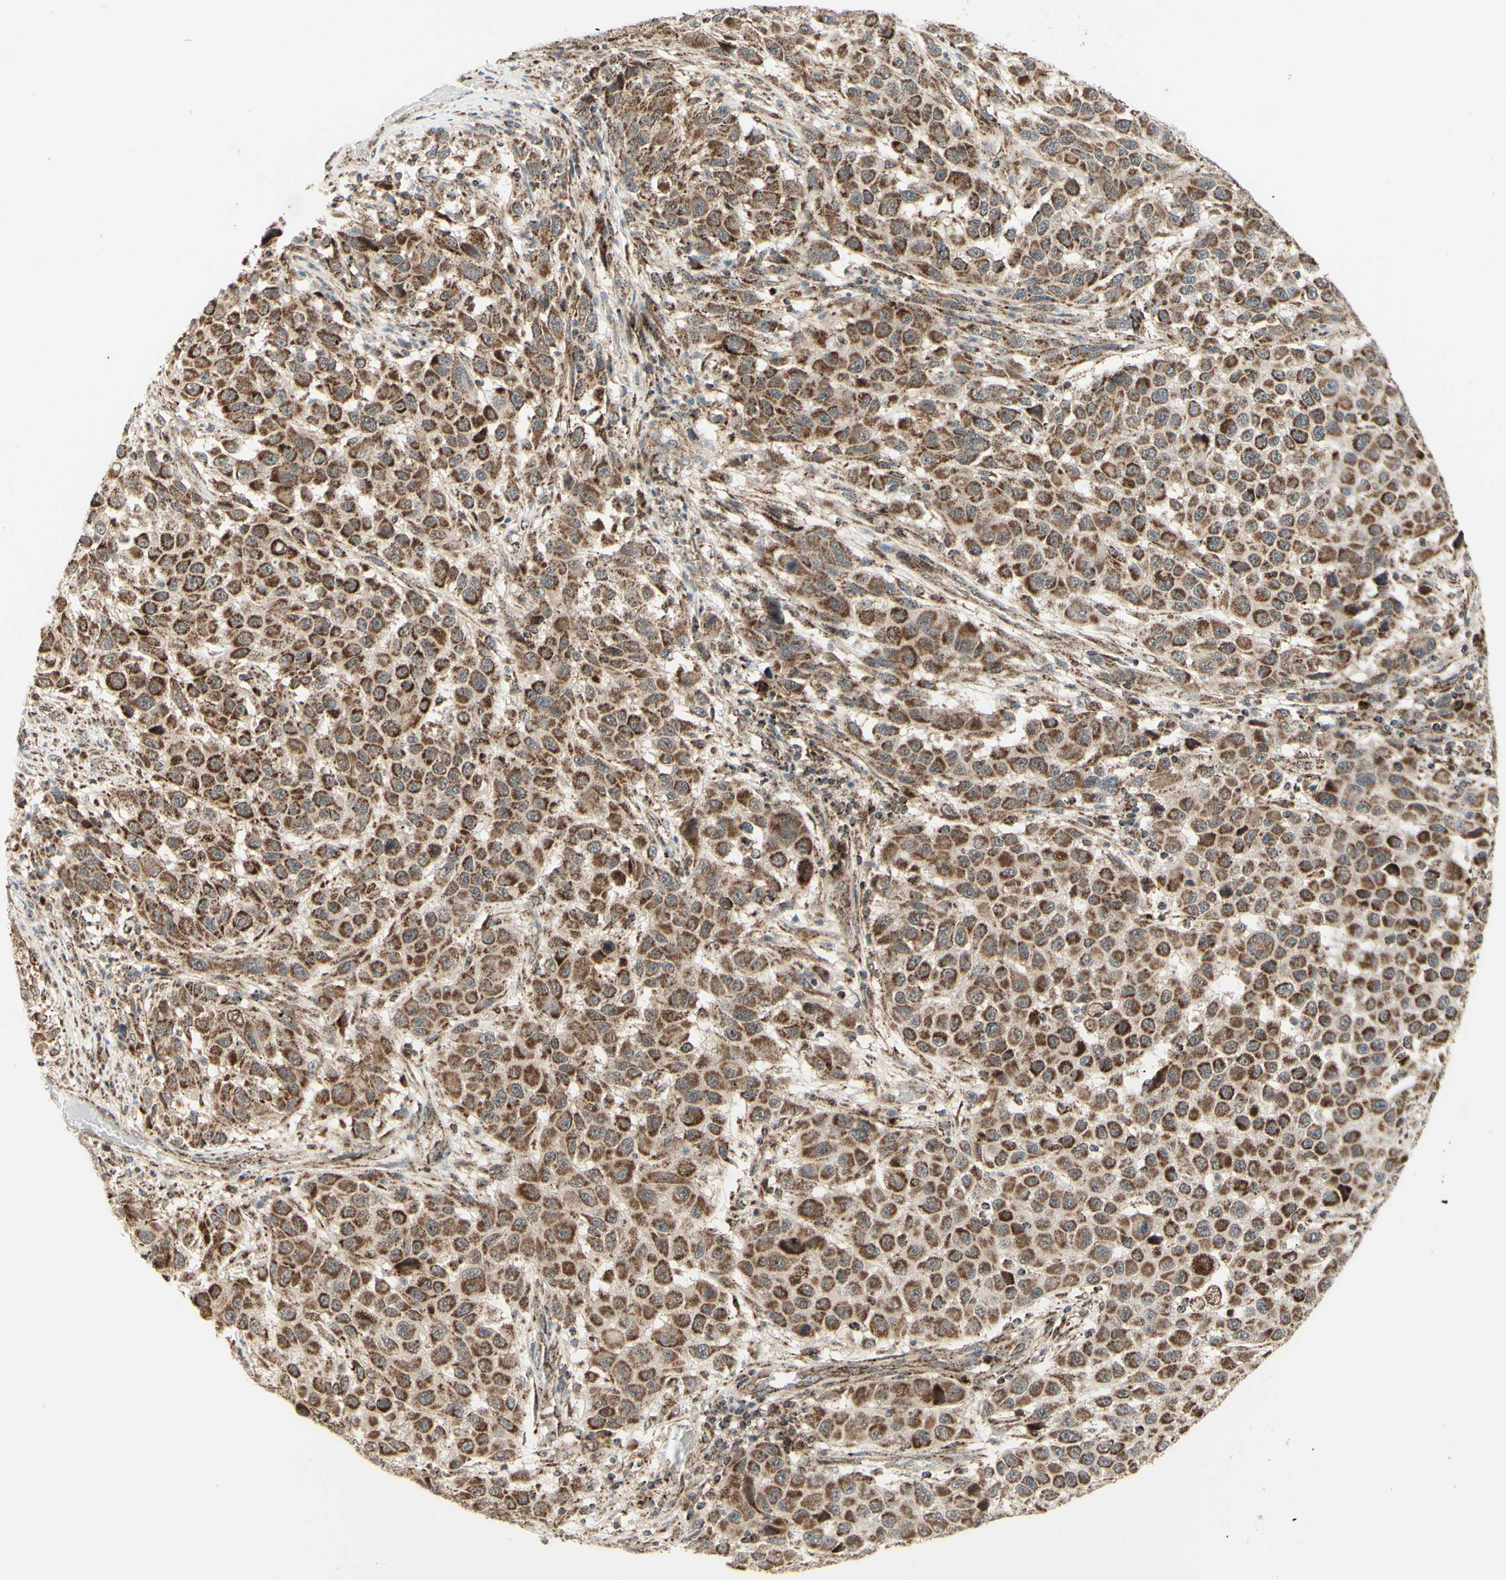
{"staining": {"intensity": "strong", "quantity": ">75%", "location": "cytoplasmic/membranous"}, "tissue": "melanoma", "cell_type": "Tumor cells", "image_type": "cancer", "snomed": [{"axis": "morphology", "description": "Malignant melanoma, Metastatic site"}, {"axis": "topography", "description": "Lymph node"}], "caption": "Immunohistochemistry micrograph of neoplastic tissue: malignant melanoma (metastatic site) stained using immunohistochemistry displays high levels of strong protein expression localized specifically in the cytoplasmic/membranous of tumor cells, appearing as a cytoplasmic/membranous brown color.", "gene": "DHRS3", "patient": {"sex": "male", "age": 61}}